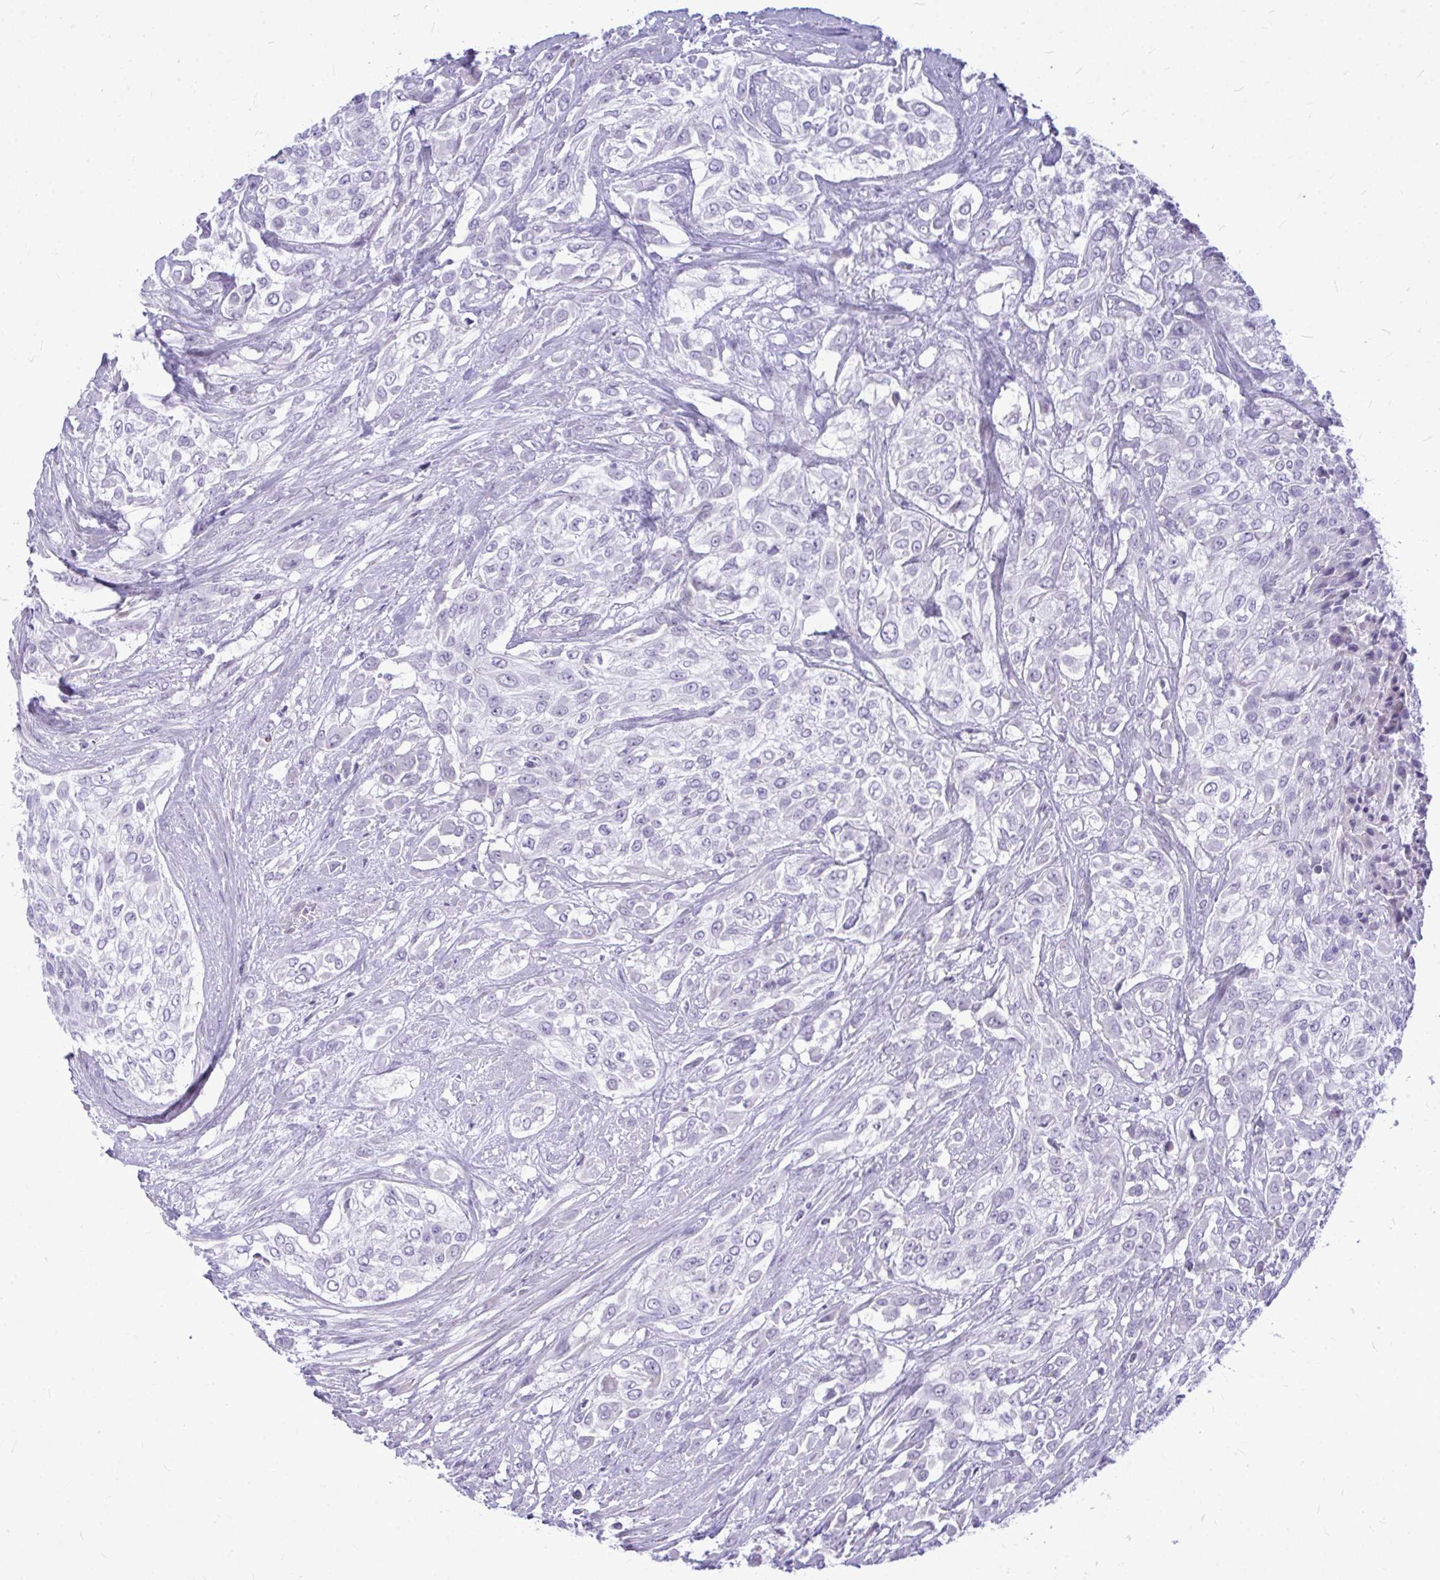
{"staining": {"intensity": "negative", "quantity": "none", "location": "none"}, "tissue": "urothelial cancer", "cell_type": "Tumor cells", "image_type": "cancer", "snomed": [{"axis": "morphology", "description": "Urothelial carcinoma, High grade"}, {"axis": "topography", "description": "Urinary bladder"}], "caption": "Photomicrograph shows no protein positivity in tumor cells of urothelial cancer tissue.", "gene": "ZSCAN25", "patient": {"sex": "male", "age": 57}}